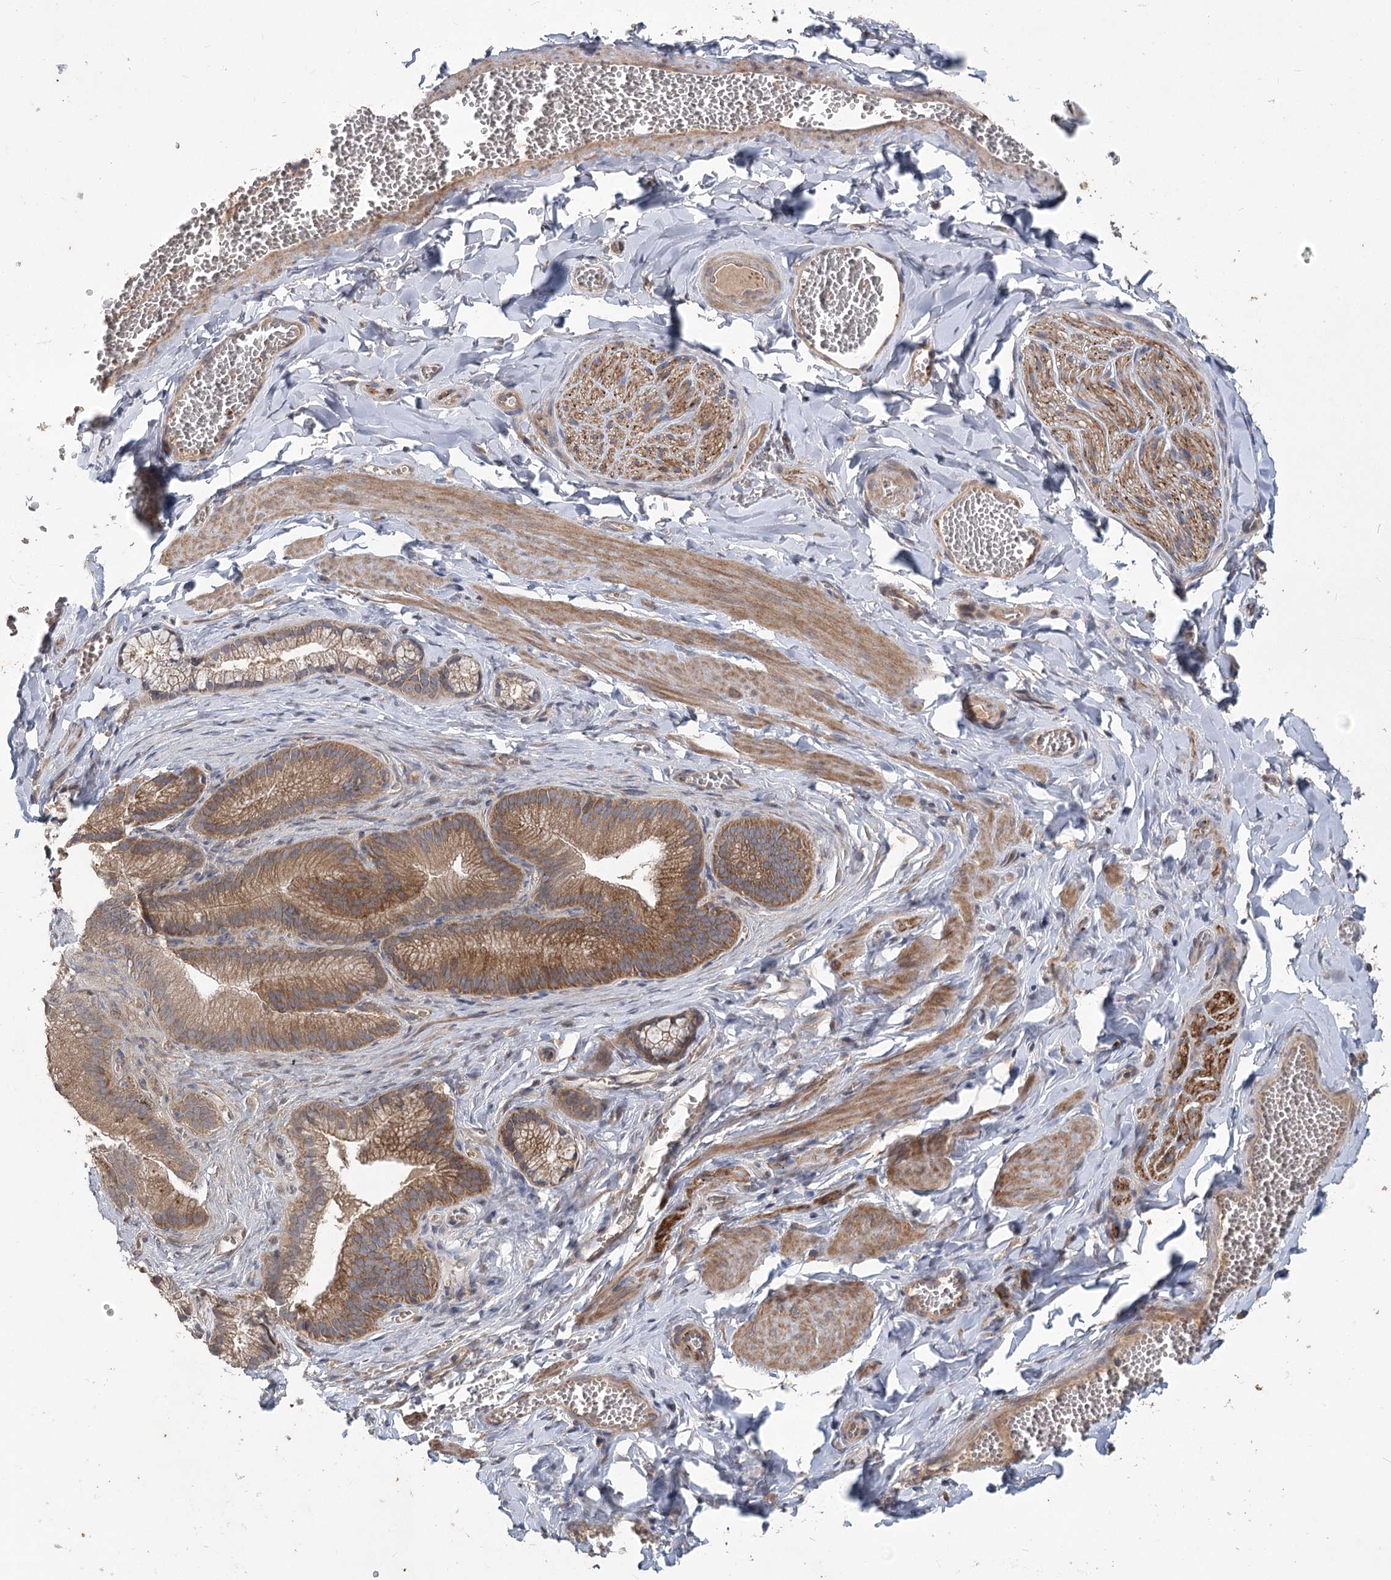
{"staining": {"intensity": "negative", "quantity": "none", "location": "none"}, "tissue": "adipose tissue", "cell_type": "Adipocytes", "image_type": "normal", "snomed": [{"axis": "morphology", "description": "Normal tissue, NOS"}, {"axis": "topography", "description": "Gallbladder"}, {"axis": "topography", "description": "Peripheral nerve tissue"}], "caption": "High power microscopy histopathology image of an immunohistochemistry (IHC) image of normal adipose tissue, revealing no significant positivity in adipocytes.", "gene": "RIN2", "patient": {"sex": "male", "age": 38}}